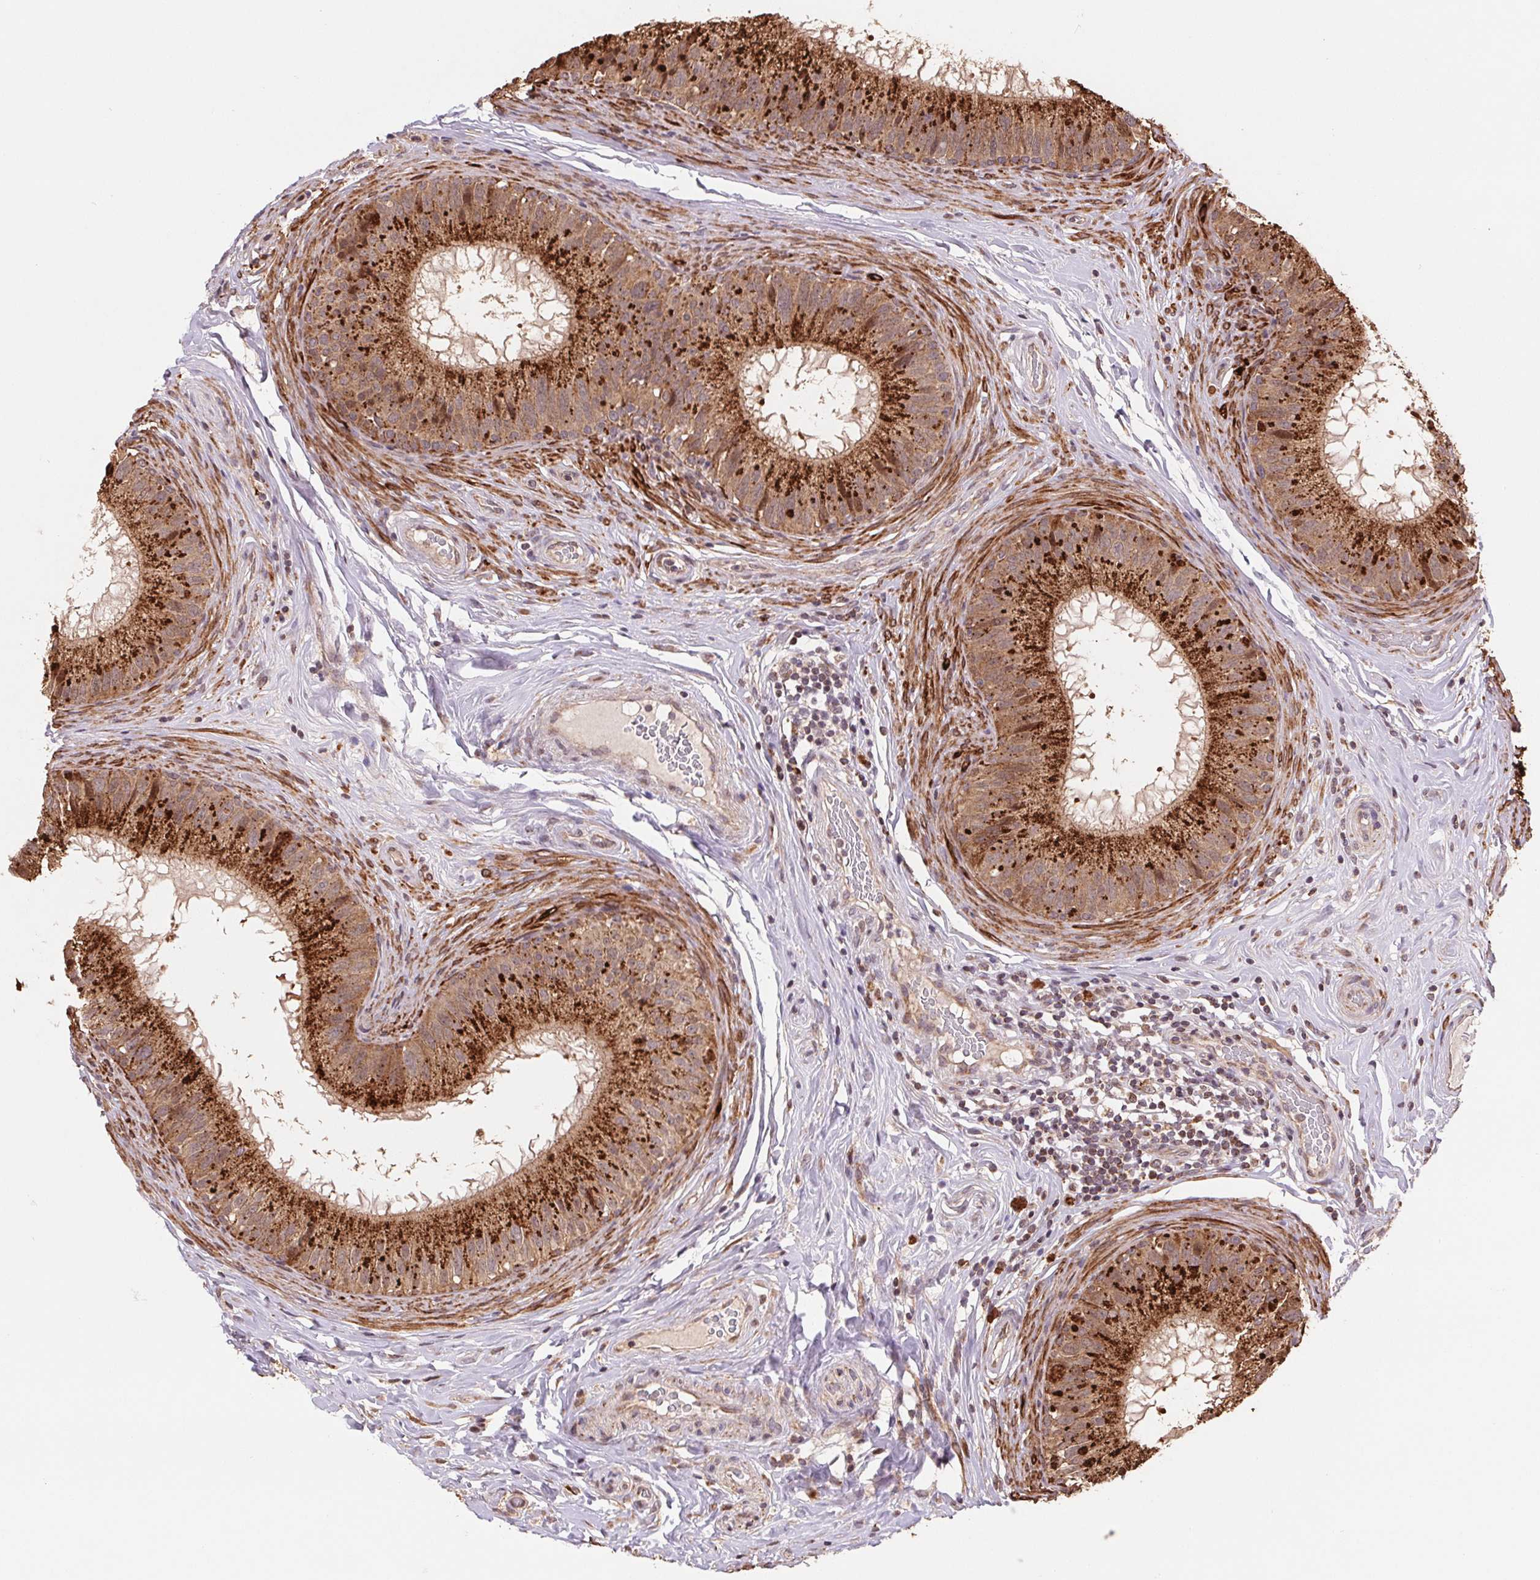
{"staining": {"intensity": "strong", "quantity": ">75%", "location": "cytoplasmic/membranous"}, "tissue": "epididymis", "cell_type": "Glandular cells", "image_type": "normal", "snomed": [{"axis": "morphology", "description": "Normal tissue, NOS"}, {"axis": "topography", "description": "Epididymis"}], "caption": "Immunohistochemical staining of unremarkable human epididymis reveals high levels of strong cytoplasmic/membranous positivity in about >75% of glandular cells. (IHC, brightfield microscopy, high magnification).", "gene": "PDHA1", "patient": {"sex": "male", "age": 34}}